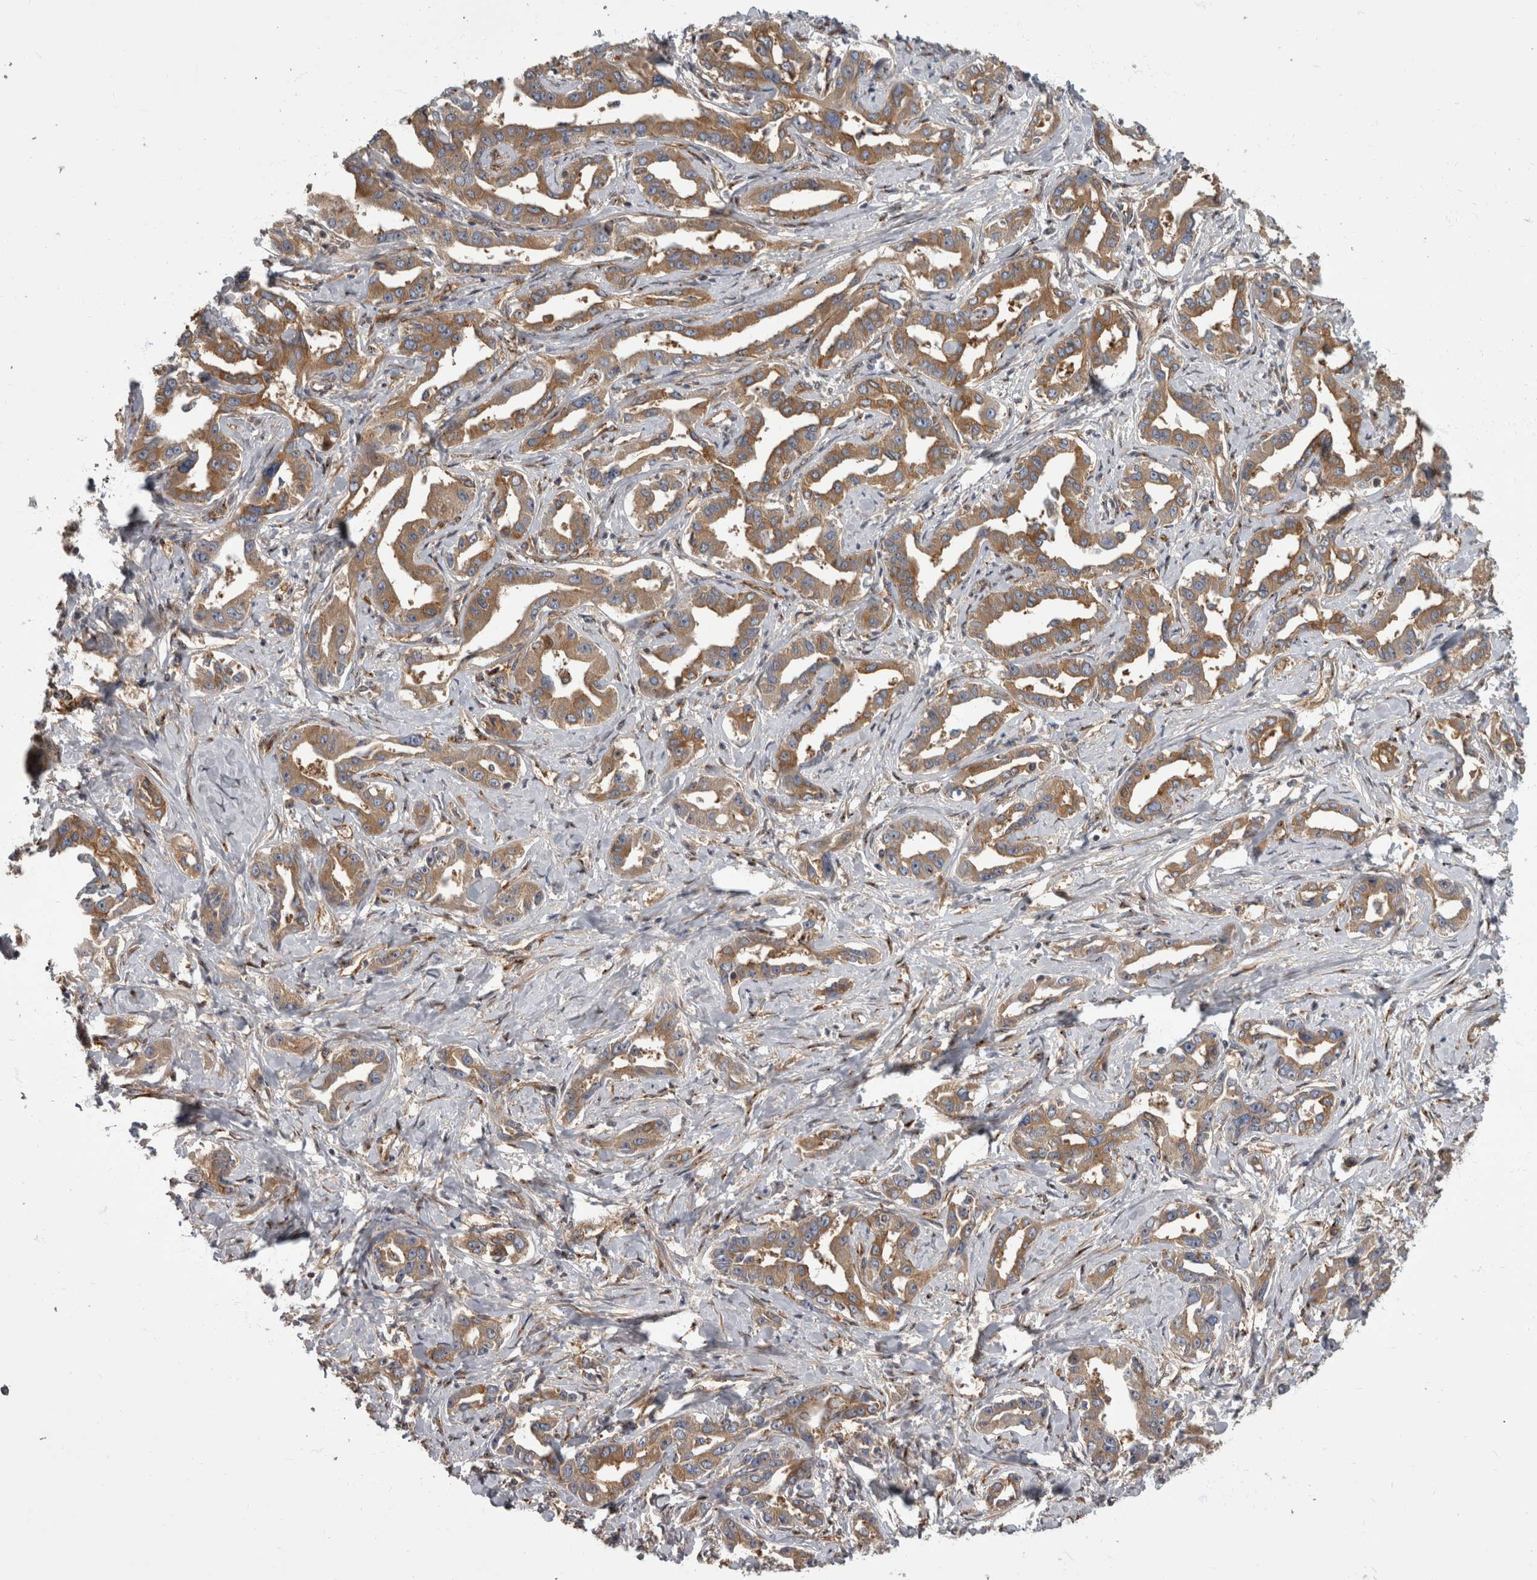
{"staining": {"intensity": "moderate", "quantity": ">75%", "location": "cytoplasmic/membranous"}, "tissue": "liver cancer", "cell_type": "Tumor cells", "image_type": "cancer", "snomed": [{"axis": "morphology", "description": "Cholangiocarcinoma"}, {"axis": "topography", "description": "Liver"}], "caption": "Liver cancer (cholangiocarcinoma) stained for a protein demonstrates moderate cytoplasmic/membranous positivity in tumor cells. (DAB (3,3'-diaminobenzidine) = brown stain, brightfield microscopy at high magnification).", "gene": "HOOK3", "patient": {"sex": "male", "age": 59}}